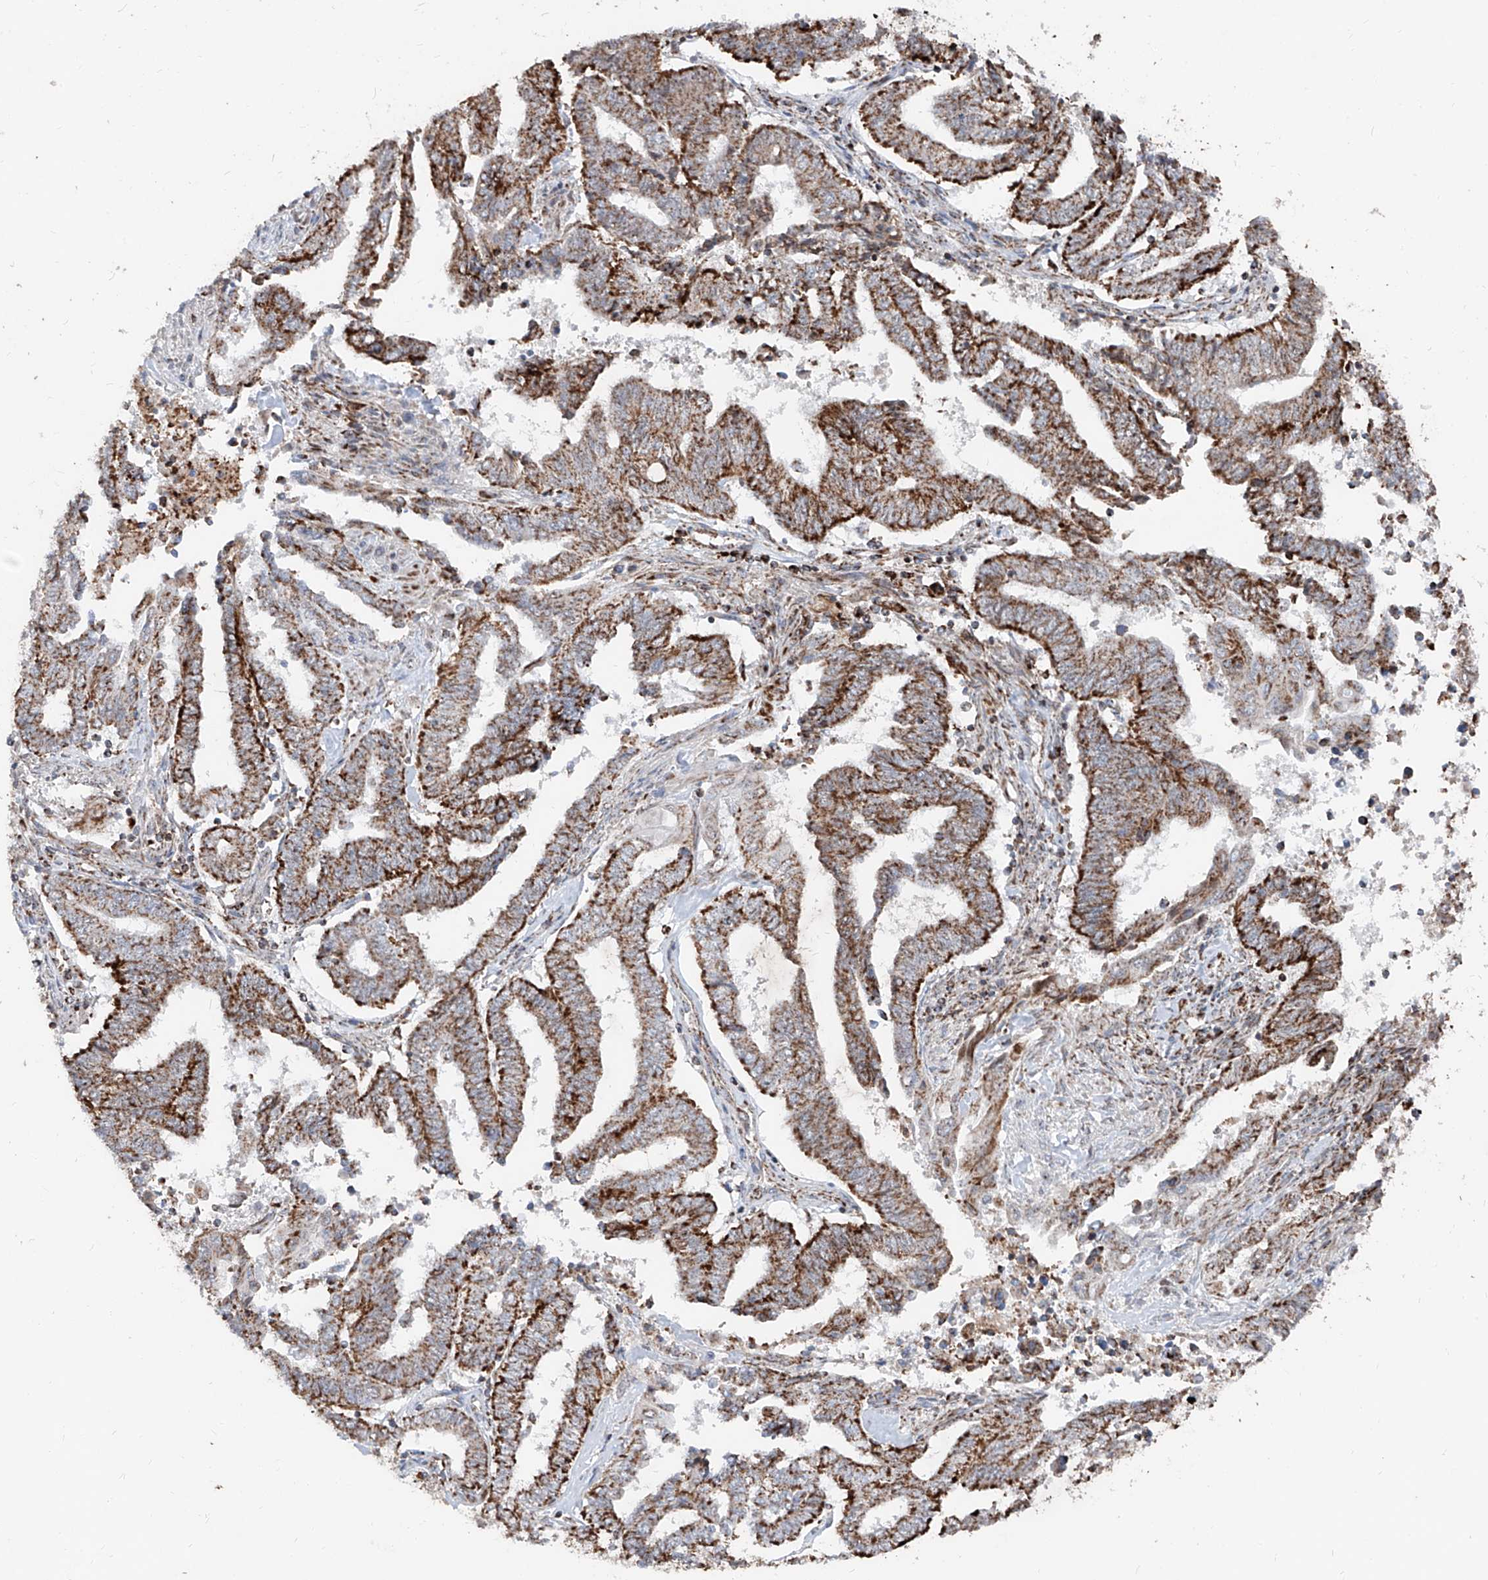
{"staining": {"intensity": "strong", "quantity": ">75%", "location": "cytoplasmic/membranous"}, "tissue": "endometrial cancer", "cell_type": "Tumor cells", "image_type": "cancer", "snomed": [{"axis": "morphology", "description": "Adenocarcinoma, NOS"}, {"axis": "topography", "description": "Uterus"}, {"axis": "topography", "description": "Endometrium"}], "caption": "This is an image of immunohistochemistry (IHC) staining of endometrial adenocarcinoma, which shows strong positivity in the cytoplasmic/membranous of tumor cells.", "gene": "NDUFB3", "patient": {"sex": "female", "age": 70}}